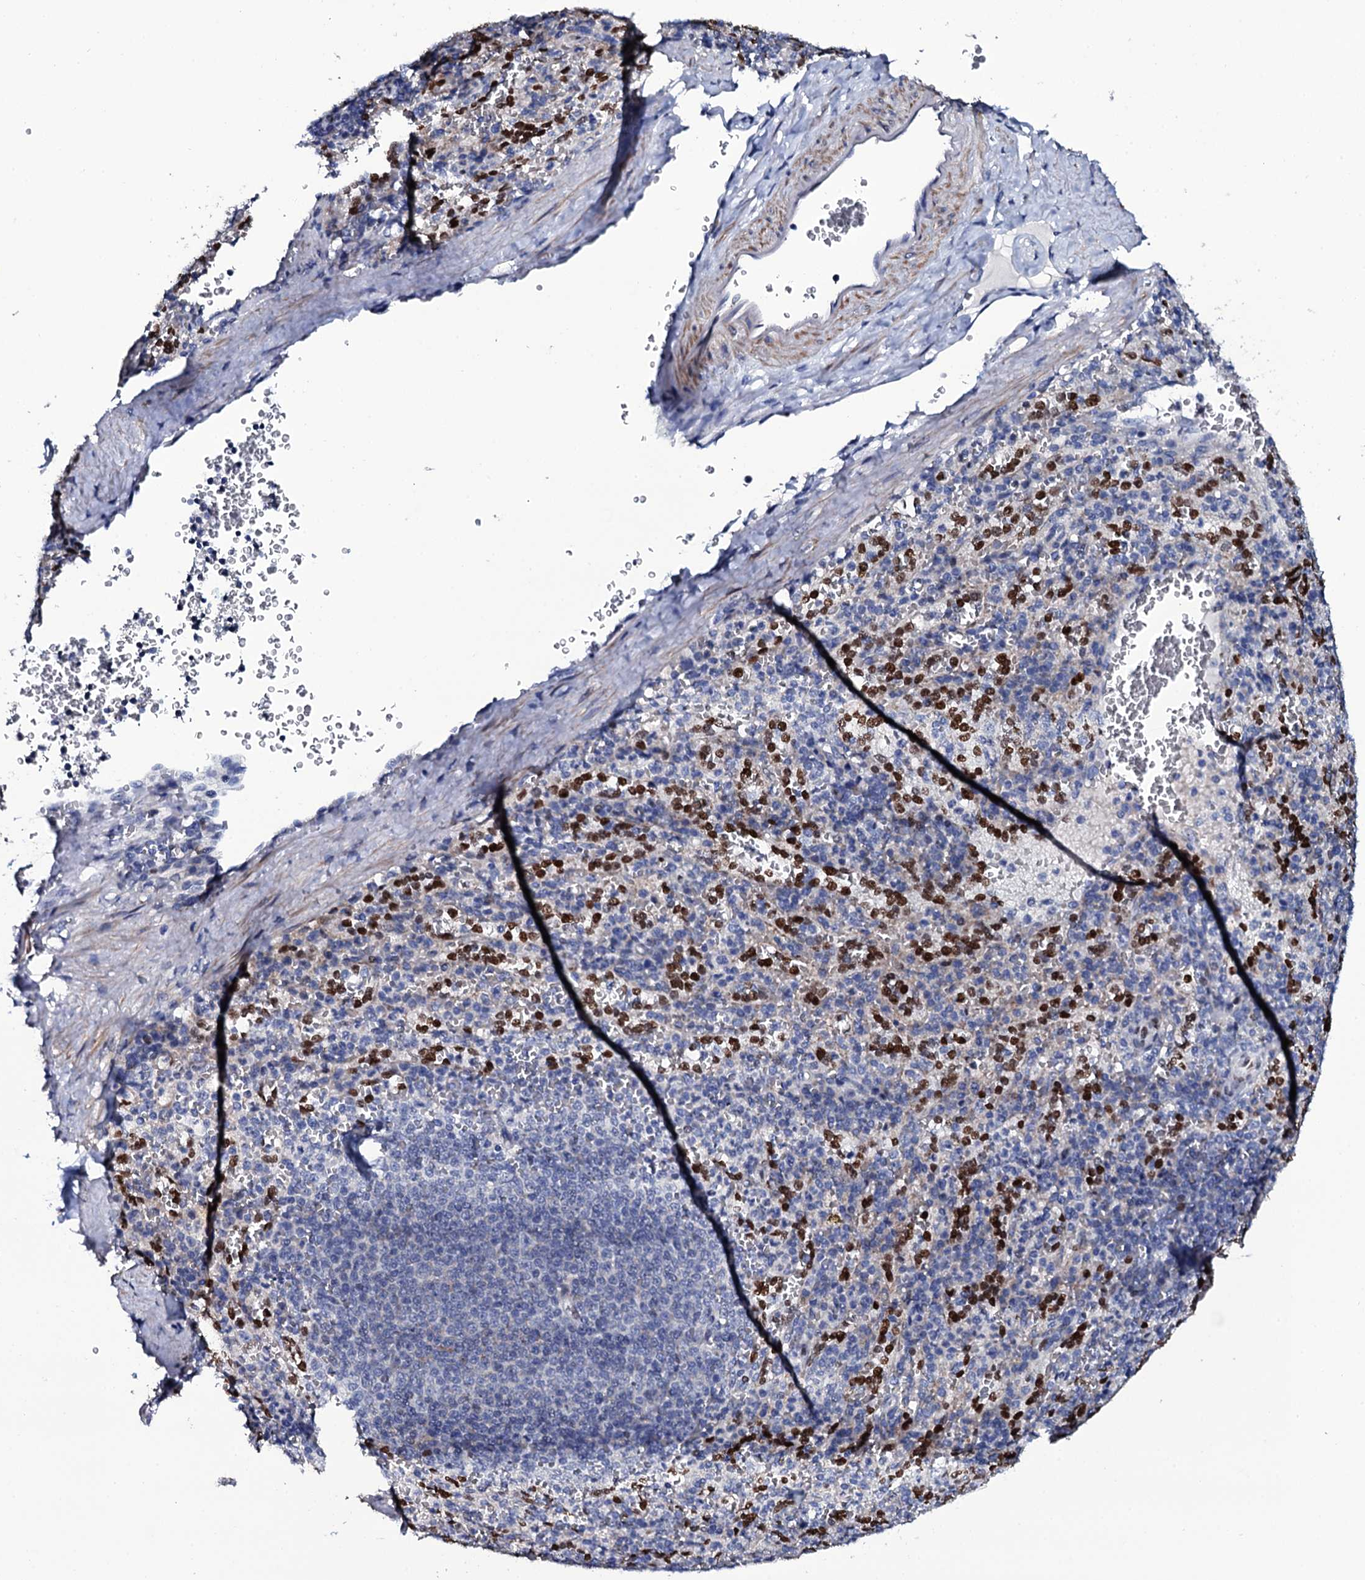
{"staining": {"intensity": "strong", "quantity": "25%-75%", "location": "nuclear"}, "tissue": "spleen", "cell_type": "Cells in red pulp", "image_type": "normal", "snomed": [{"axis": "morphology", "description": "Normal tissue, NOS"}, {"axis": "topography", "description": "Spleen"}], "caption": "This is an image of IHC staining of unremarkable spleen, which shows strong staining in the nuclear of cells in red pulp.", "gene": "NPM2", "patient": {"sex": "female", "age": 21}}